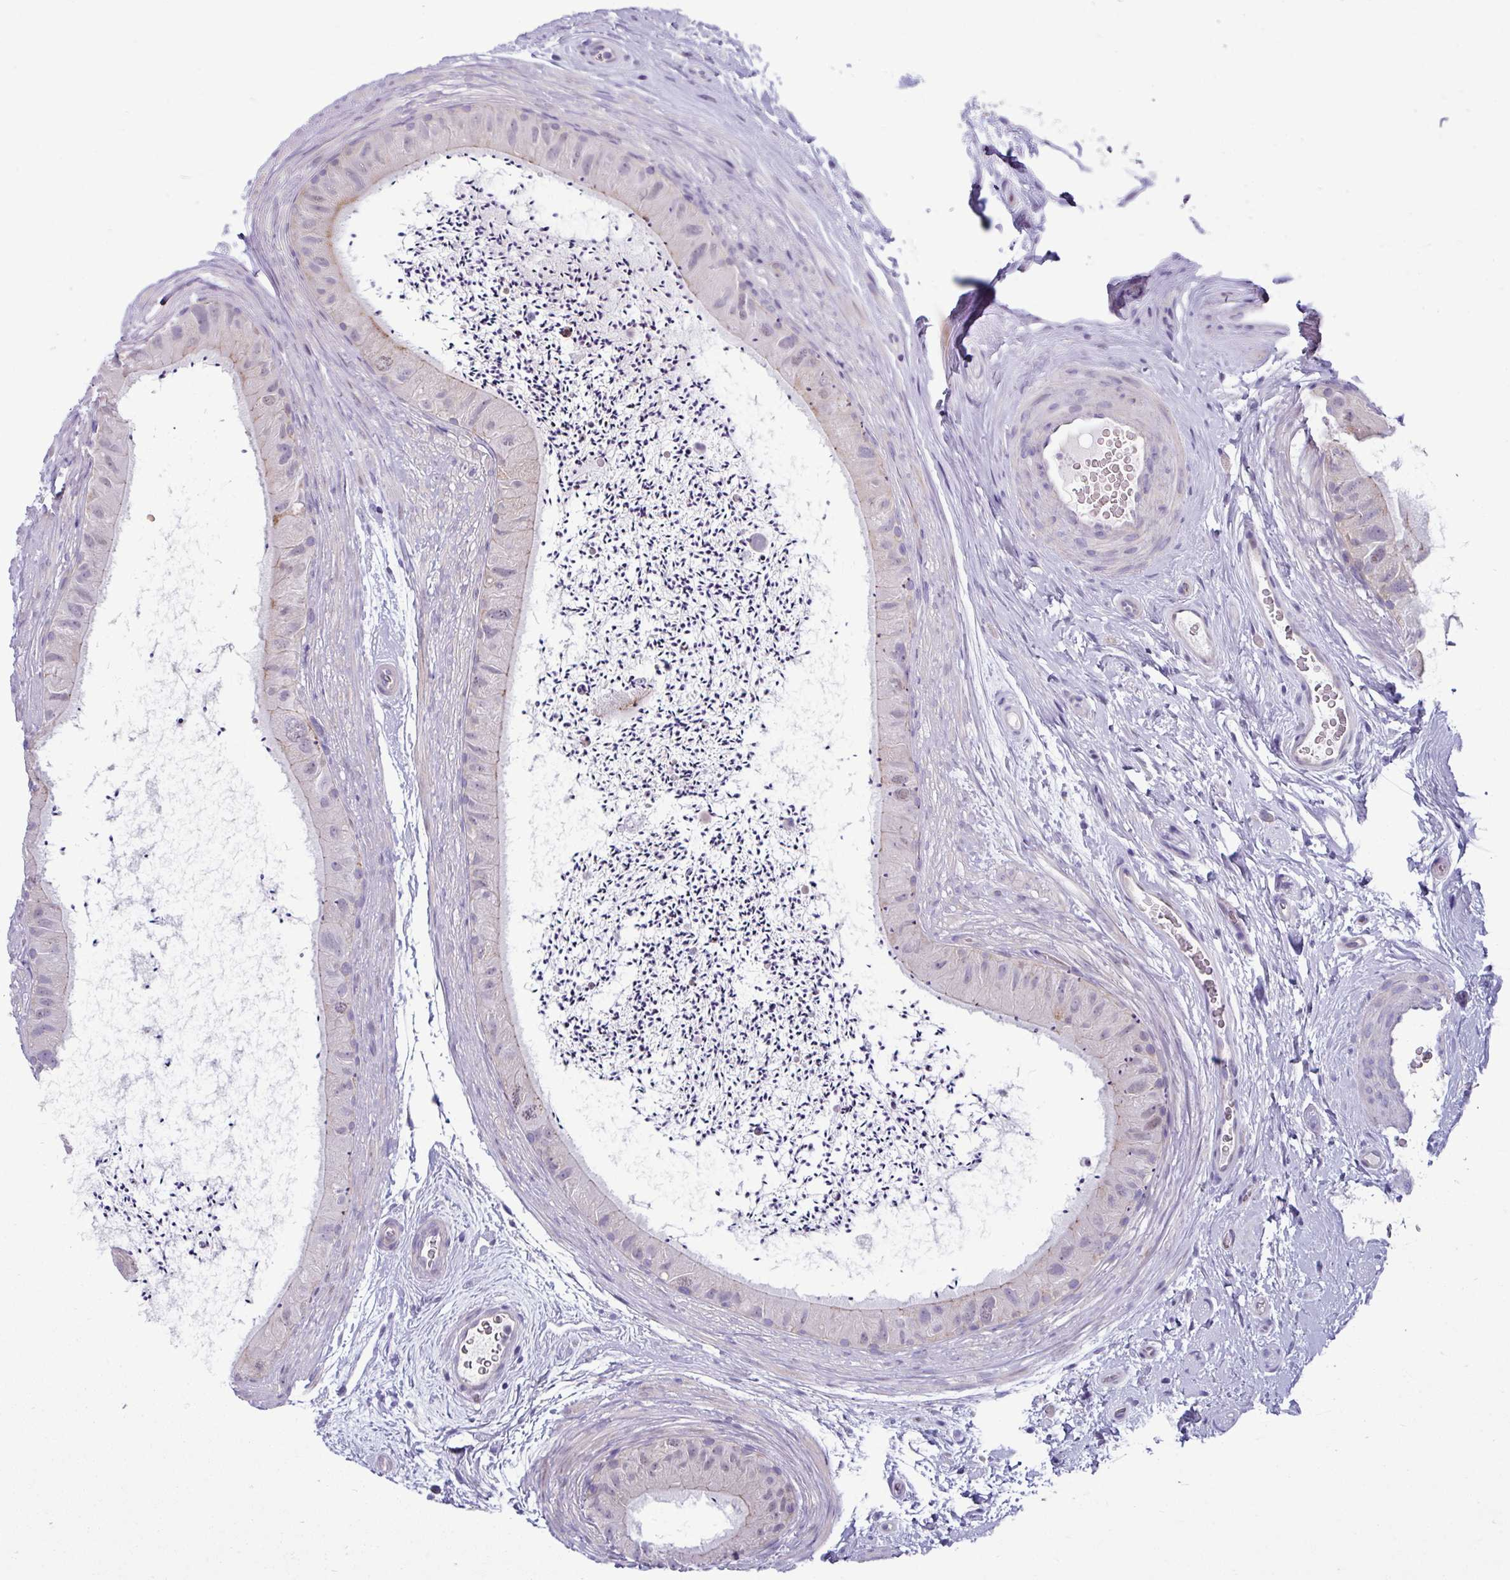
{"staining": {"intensity": "weak", "quantity": "25%-75%", "location": "cytoplasmic/membranous"}, "tissue": "epididymis", "cell_type": "Glandular cells", "image_type": "normal", "snomed": [{"axis": "morphology", "description": "Normal tissue, NOS"}, {"axis": "topography", "description": "Epididymis"}], "caption": "Immunohistochemical staining of unremarkable human epididymis demonstrates 25%-75% levels of weak cytoplasmic/membranous protein positivity in approximately 25%-75% of glandular cells.", "gene": "ACAP3", "patient": {"sex": "male", "age": 50}}